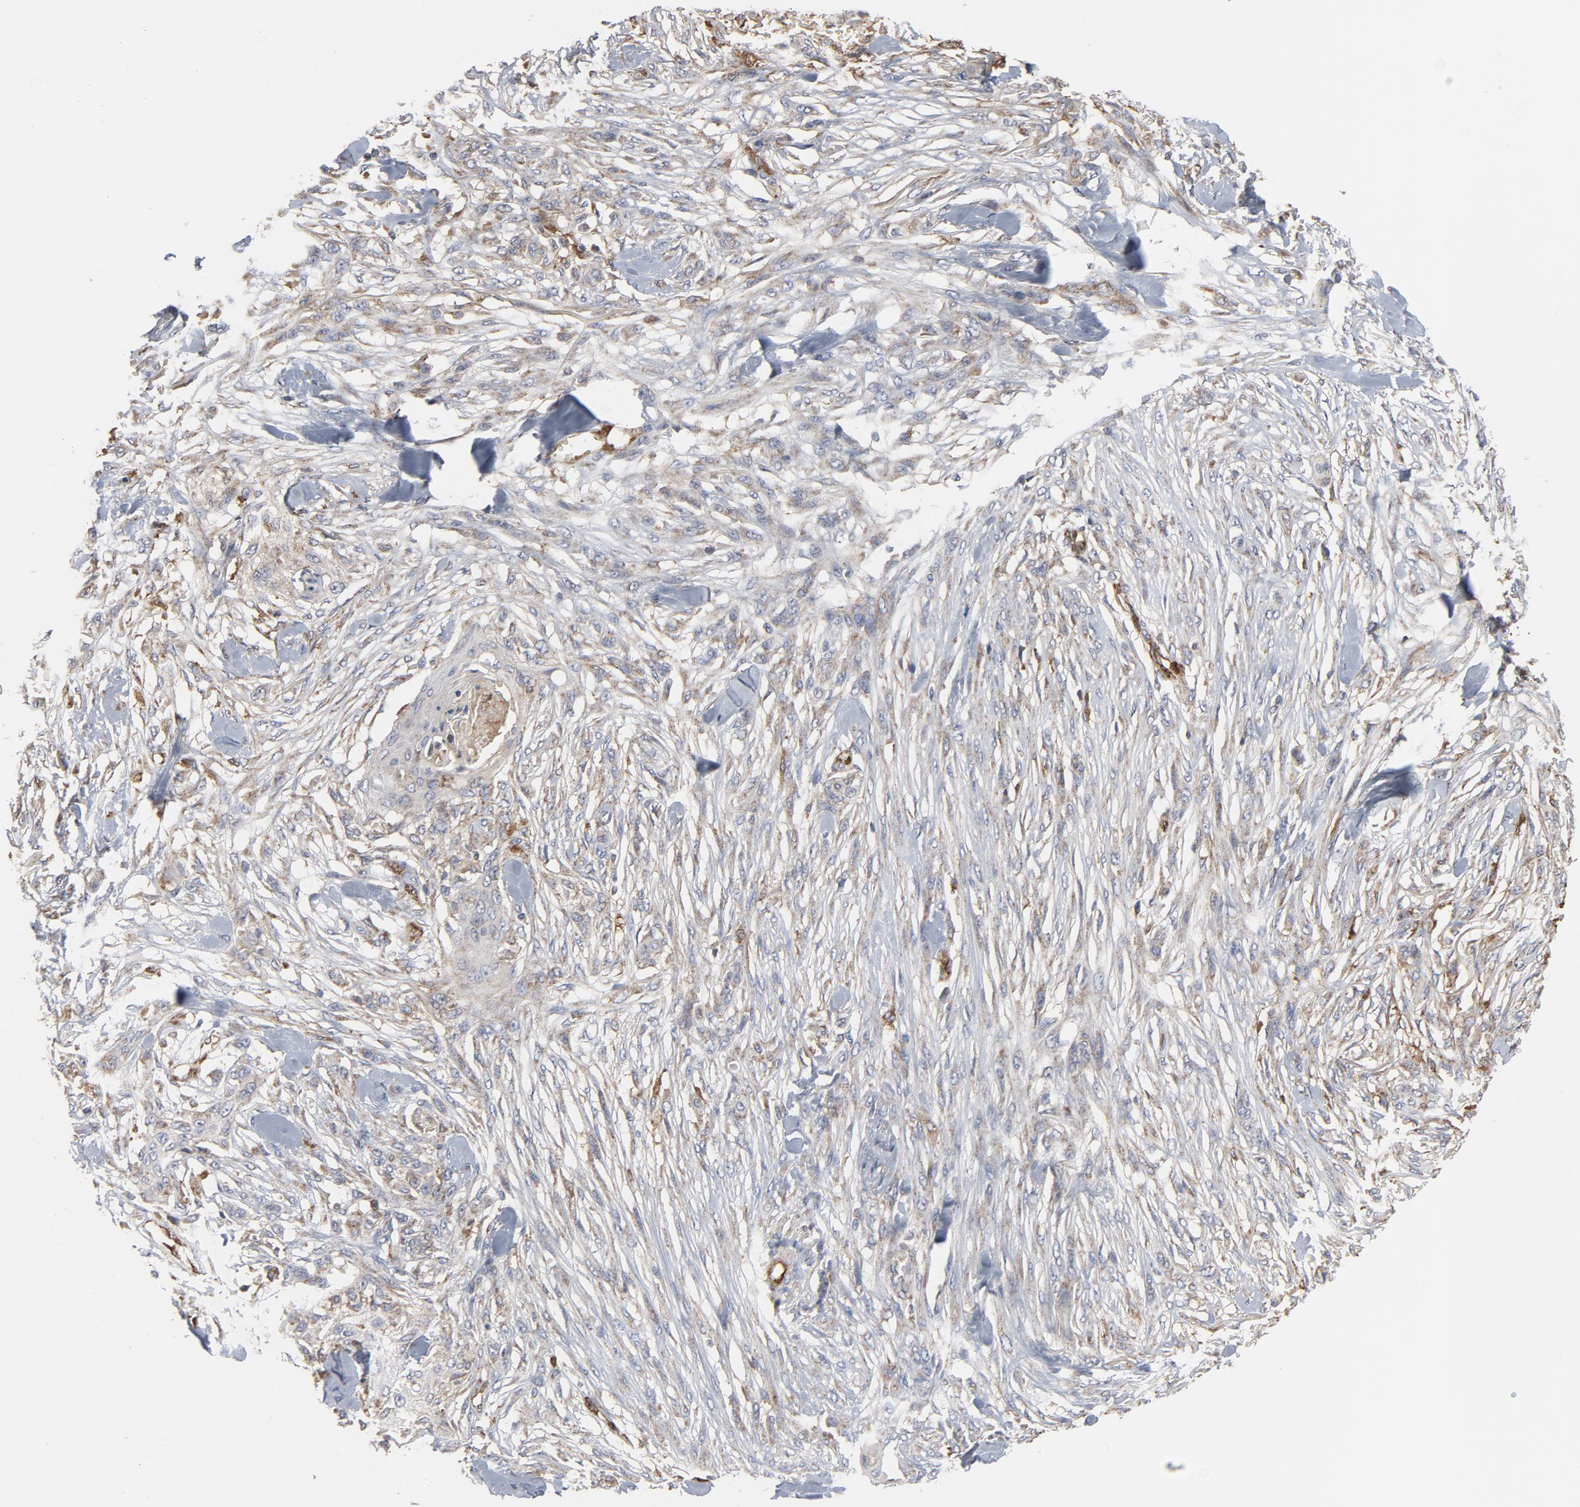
{"staining": {"intensity": "moderate", "quantity": ">75%", "location": "cytoplasmic/membranous"}, "tissue": "skin cancer", "cell_type": "Tumor cells", "image_type": "cancer", "snomed": [{"axis": "morphology", "description": "Normal tissue, NOS"}, {"axis": "morphology", "description": "Squamous cell carcinoma, NOS"}, {"axis": "topography", "description": "Skin"}], "caption": "Skin cancer (squamous cell carcinoma) stained for a protein (brown) exhibits moderate cytoplasmic/membranous positive positivity in about >75% of tumor cells.", "gene": "RAPGEF4", "patient": {"sex": "female", "age": 59}}